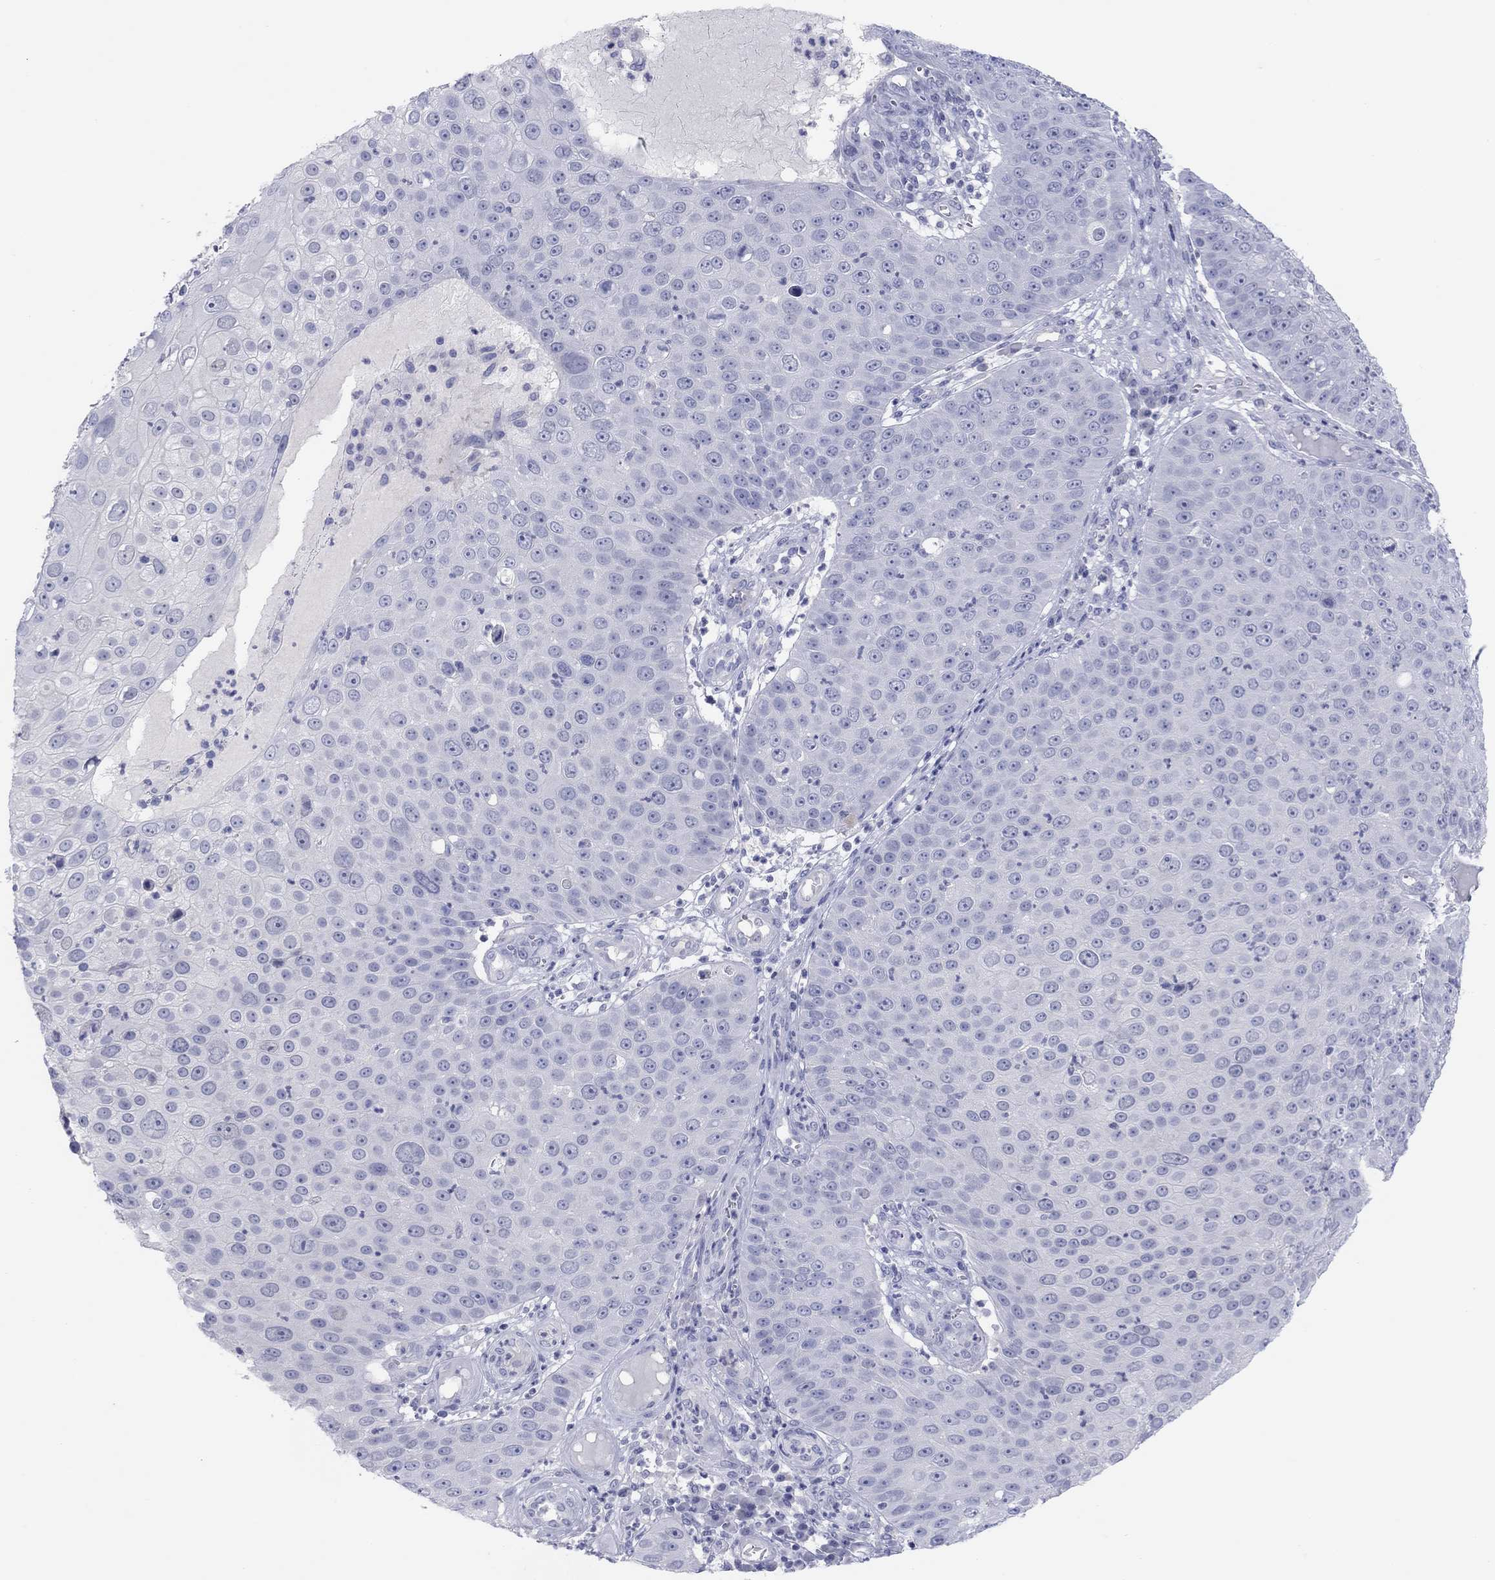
{"staining": {"intensity": "negative", "quantity": "none", "location": "none"}, "tissue": "skin cancer", "cell_type": "Tumor cells", "image_type": "cancer", "snomed": [{"axis": "morphology", "description": "Squamous cell carcinoma, NOS"}, {"axis": "topography", "description": "Skin"}], "caption": "Histopathology image shows no significant protein expression in tumor cells of skin cancer (squamous cell carcinoma).", "gene": "CPNE6", "patient": {"sex": "male", "age": 71}}